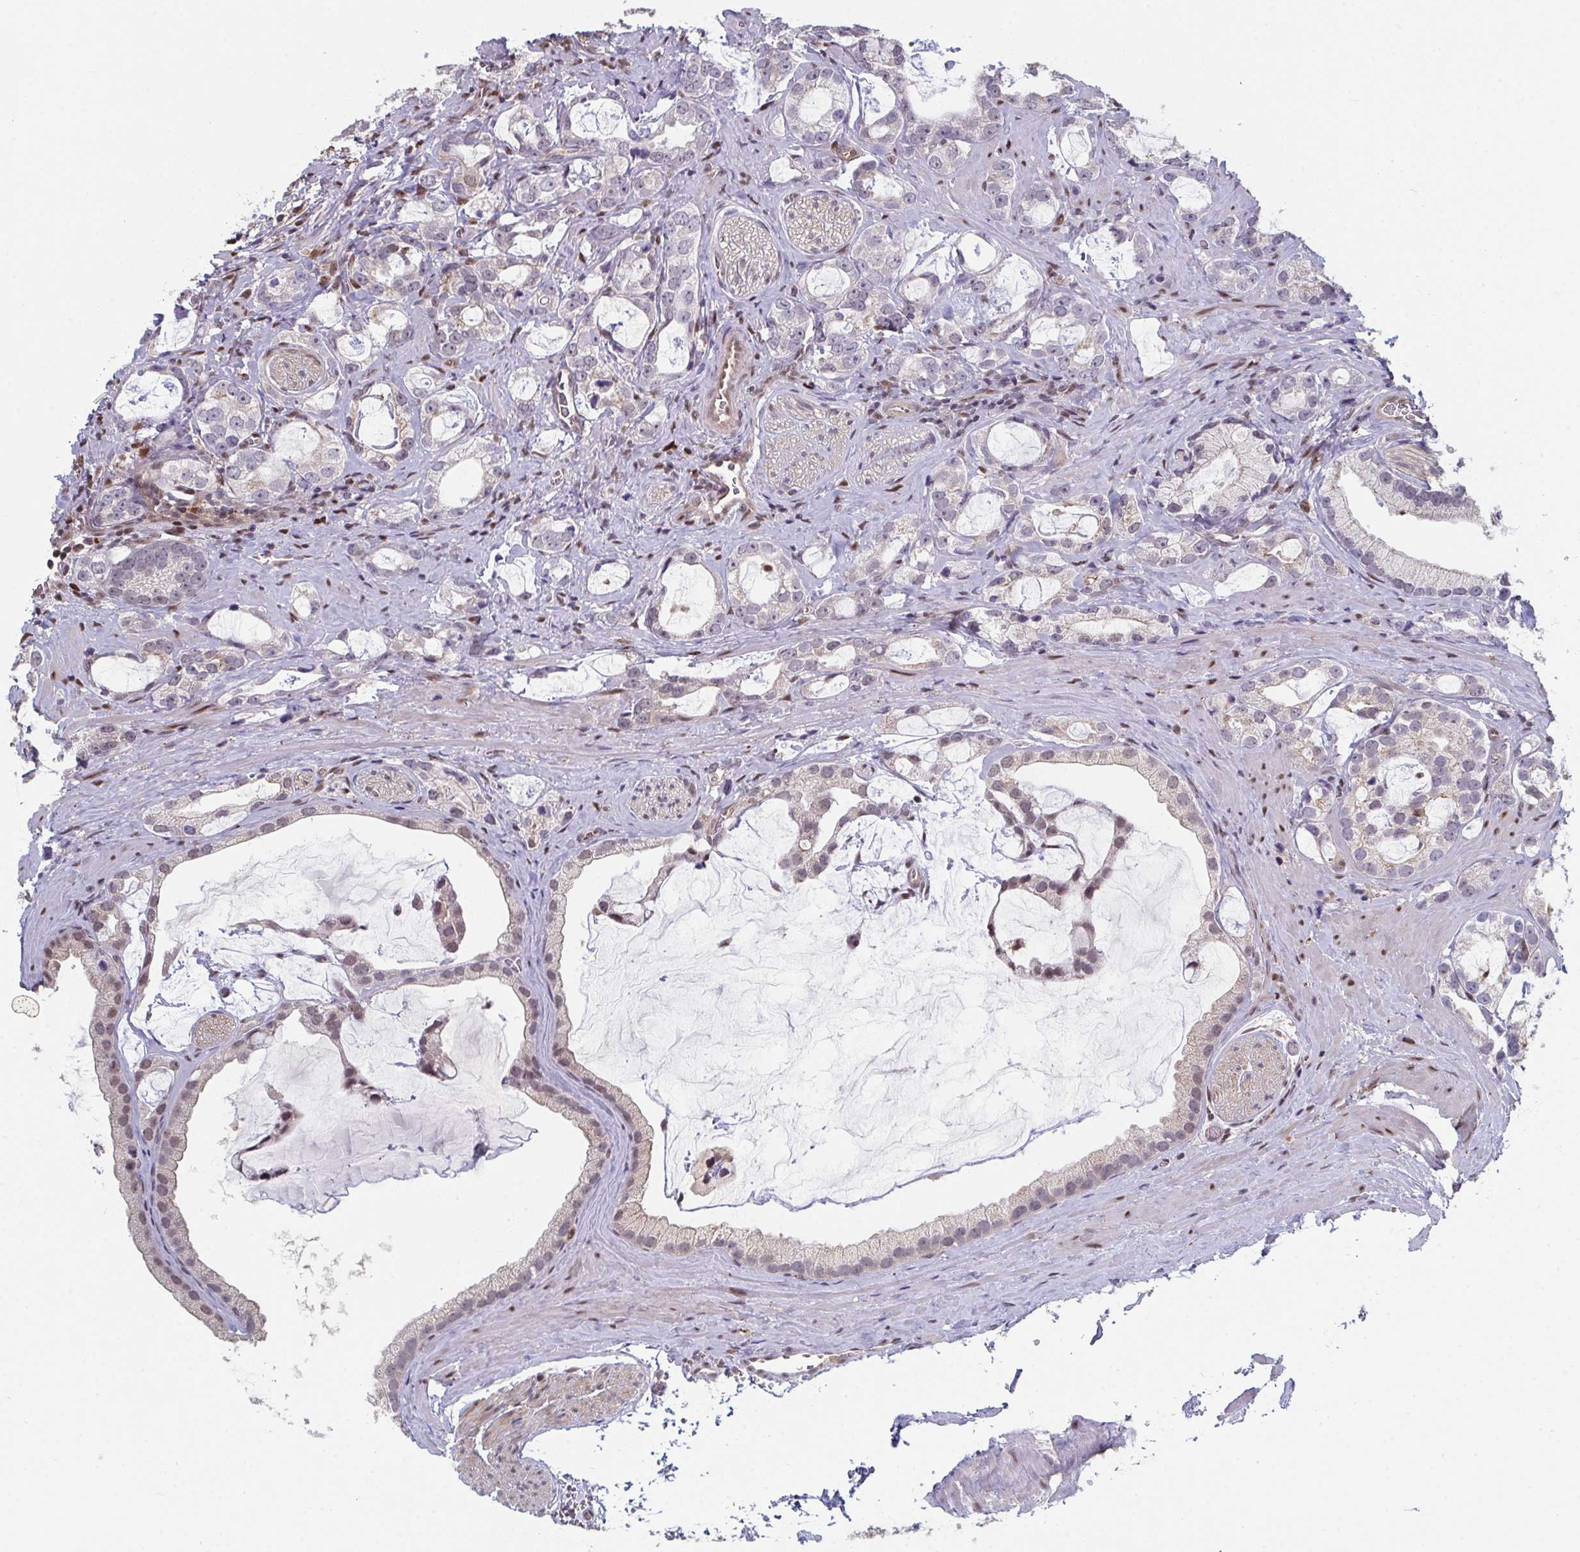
{"staining": {"intensity": "negative", "quantity": "none", "location": "none"}, "tissue": "prostate cancer", "cell_type": "Tumor cells", "image_type": "cancer", "snomed": [{"axis": "morphology", "description": "Adenocarcinoma, Medium grade"}, {"axis": "topography", "description": "Prostate"}], "caption": "Prostate cancer (medium-grade adenocarcinoma) was stained to show a protein in brown. There is no significant expression in tumor cells.", "gene": "ACD", "patient": {"sex": "male", "age": 57}}